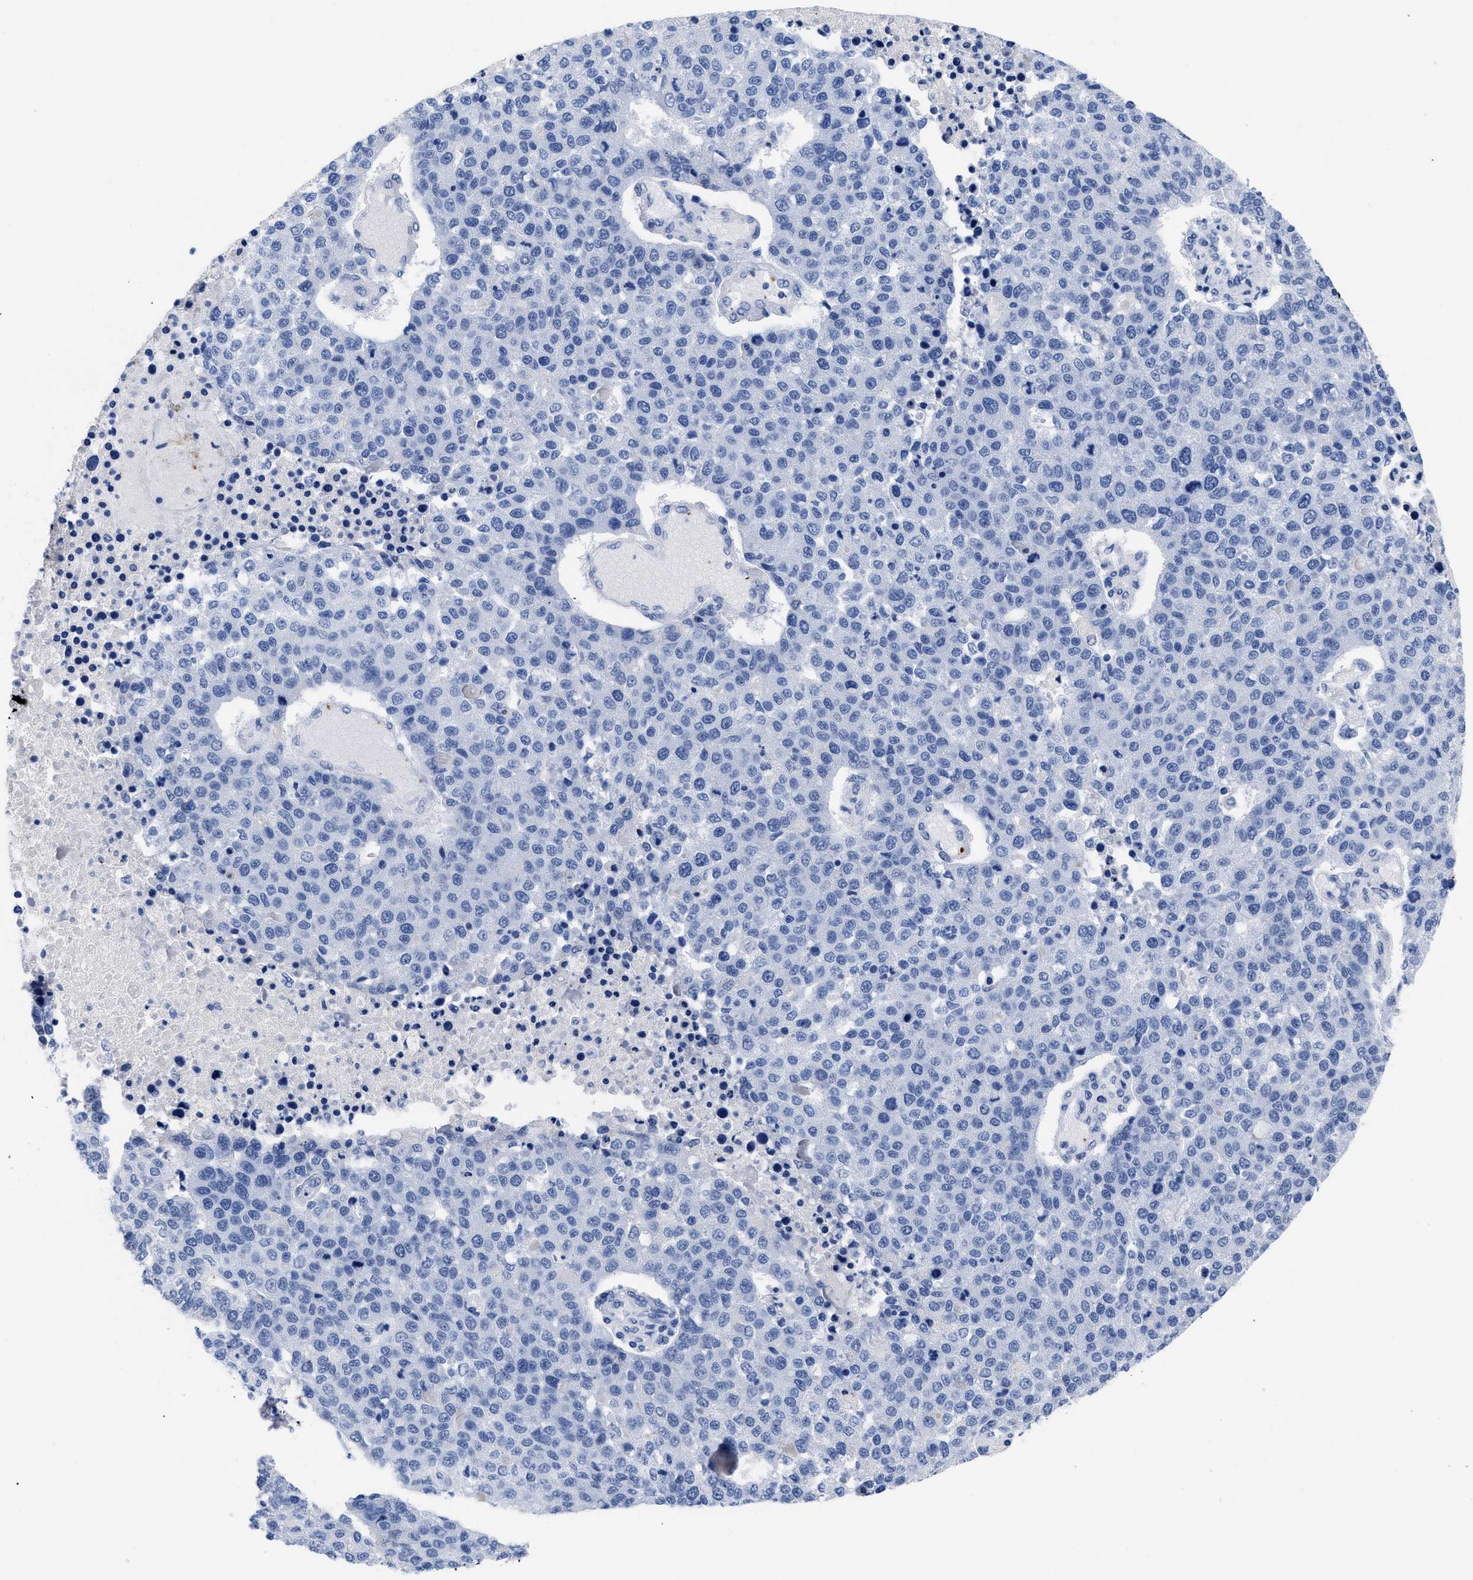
{"staining": {"intensity": "negative", "quantity": "none", "location": "none"}, "tissue": "pancreatic cancer", "cell_type": "Tumor cells", "image_type": "cancer", "snomed": [{"axis": "morphology", "description": "Adenocarcinoma, NOS"}, {"axis": "topography", "description": "Pancreas"}], "caption": "Immunohistochemical staining of human pancreatic cancer displays no significant positivity in tumor cells.", "gene": "TREML1", "patient": {"sex": "female", "age": 61}}